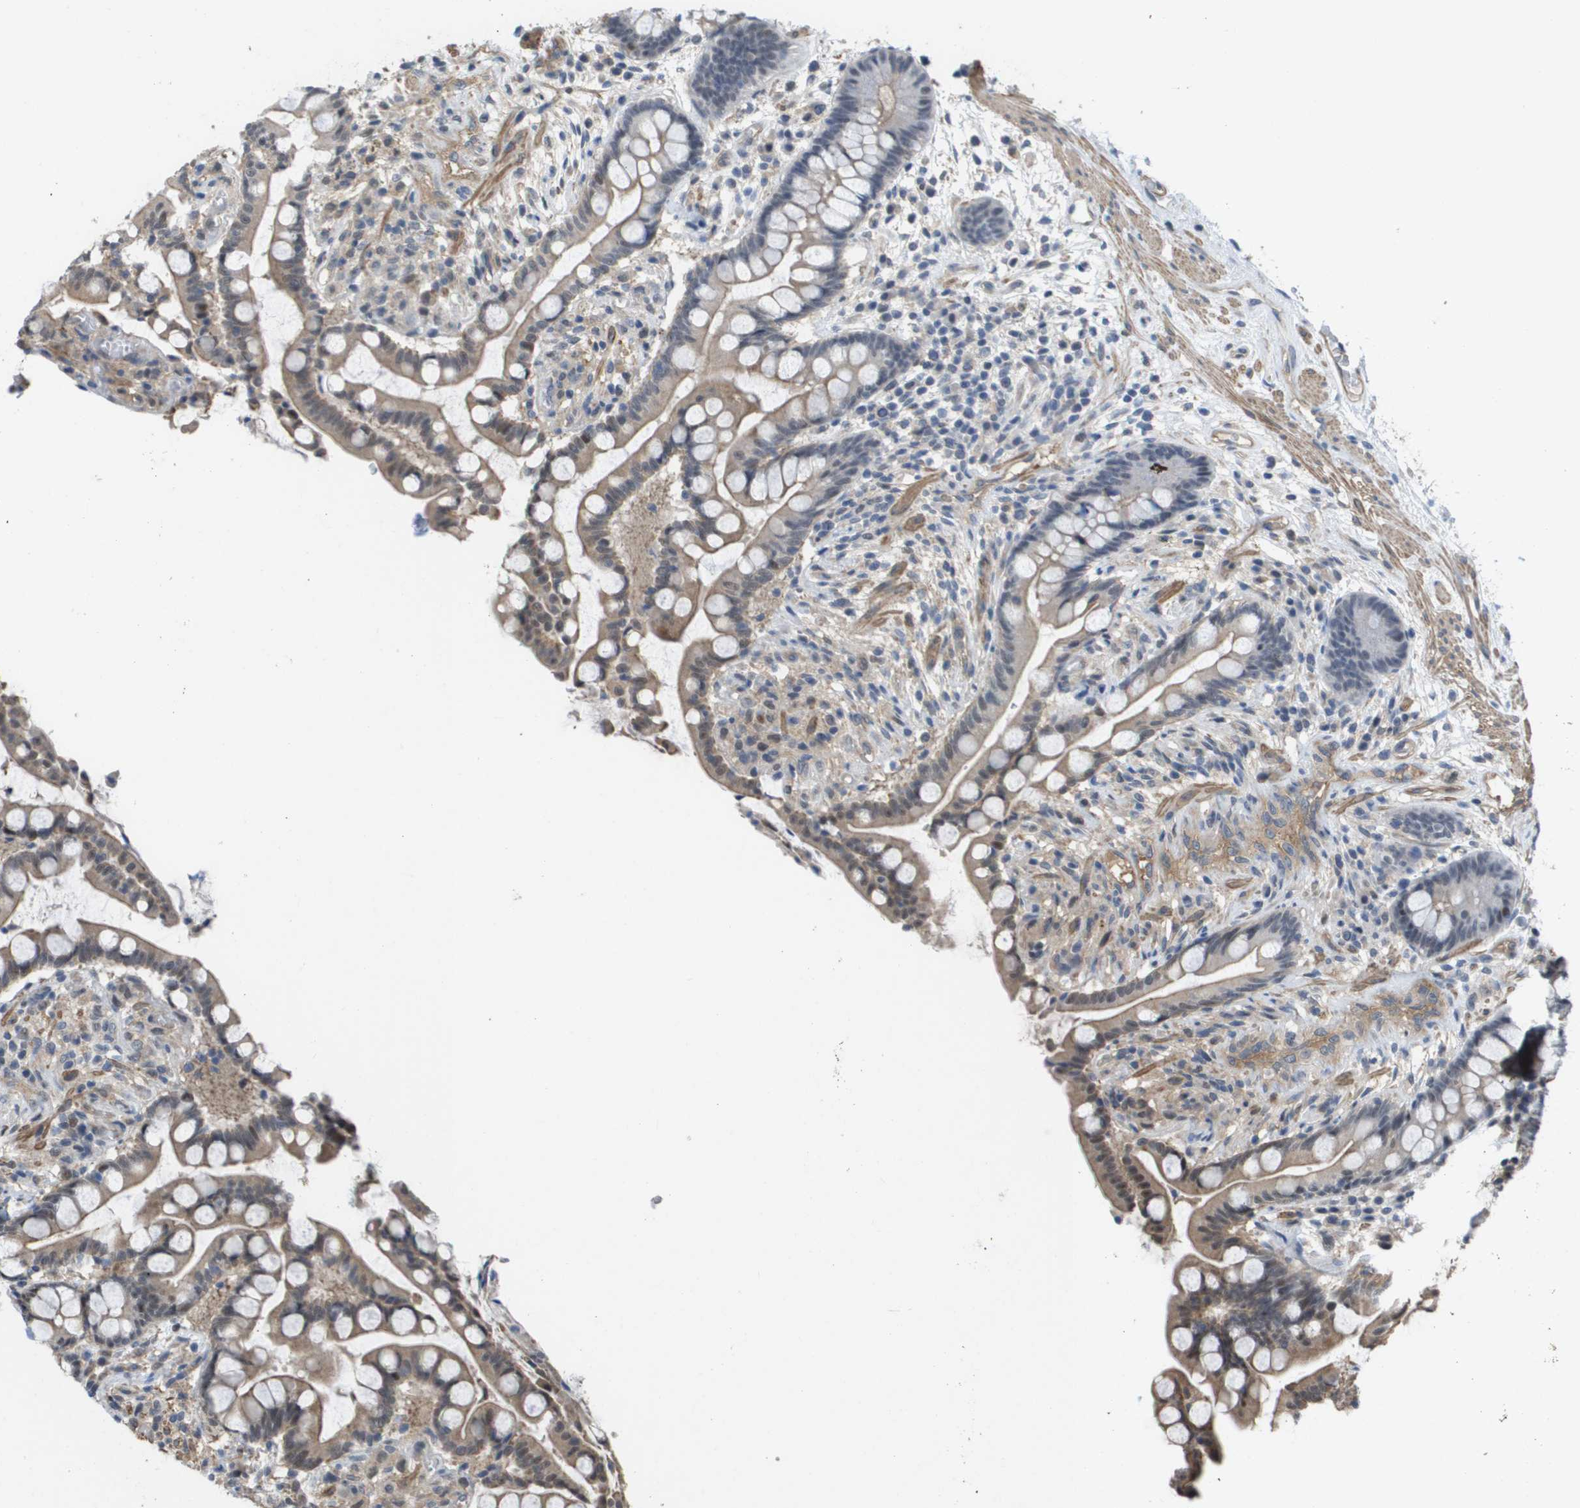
{"staining": {"intensity": "weak", "quantity": ">75%", "location": "cytoplasmic/membranous"}, "tissue": "colon", "cell_type": "Endothelial cells", "image_type": "normal", "snomed": [{"axis": "morphology", "description": "Normal tissue, NOS"}, {"axis": "topography", "description": "Colon"}], "caption": "Immunohistochemistry photomicrograph of unremarkable colon stained for a protein (brown), which reveals low levels of weak cytoplasmic/membranous expression in approximately >75% of endothelial cells.", "gene": "RNF112", "patient": {"sex": "male", "age": 73}}